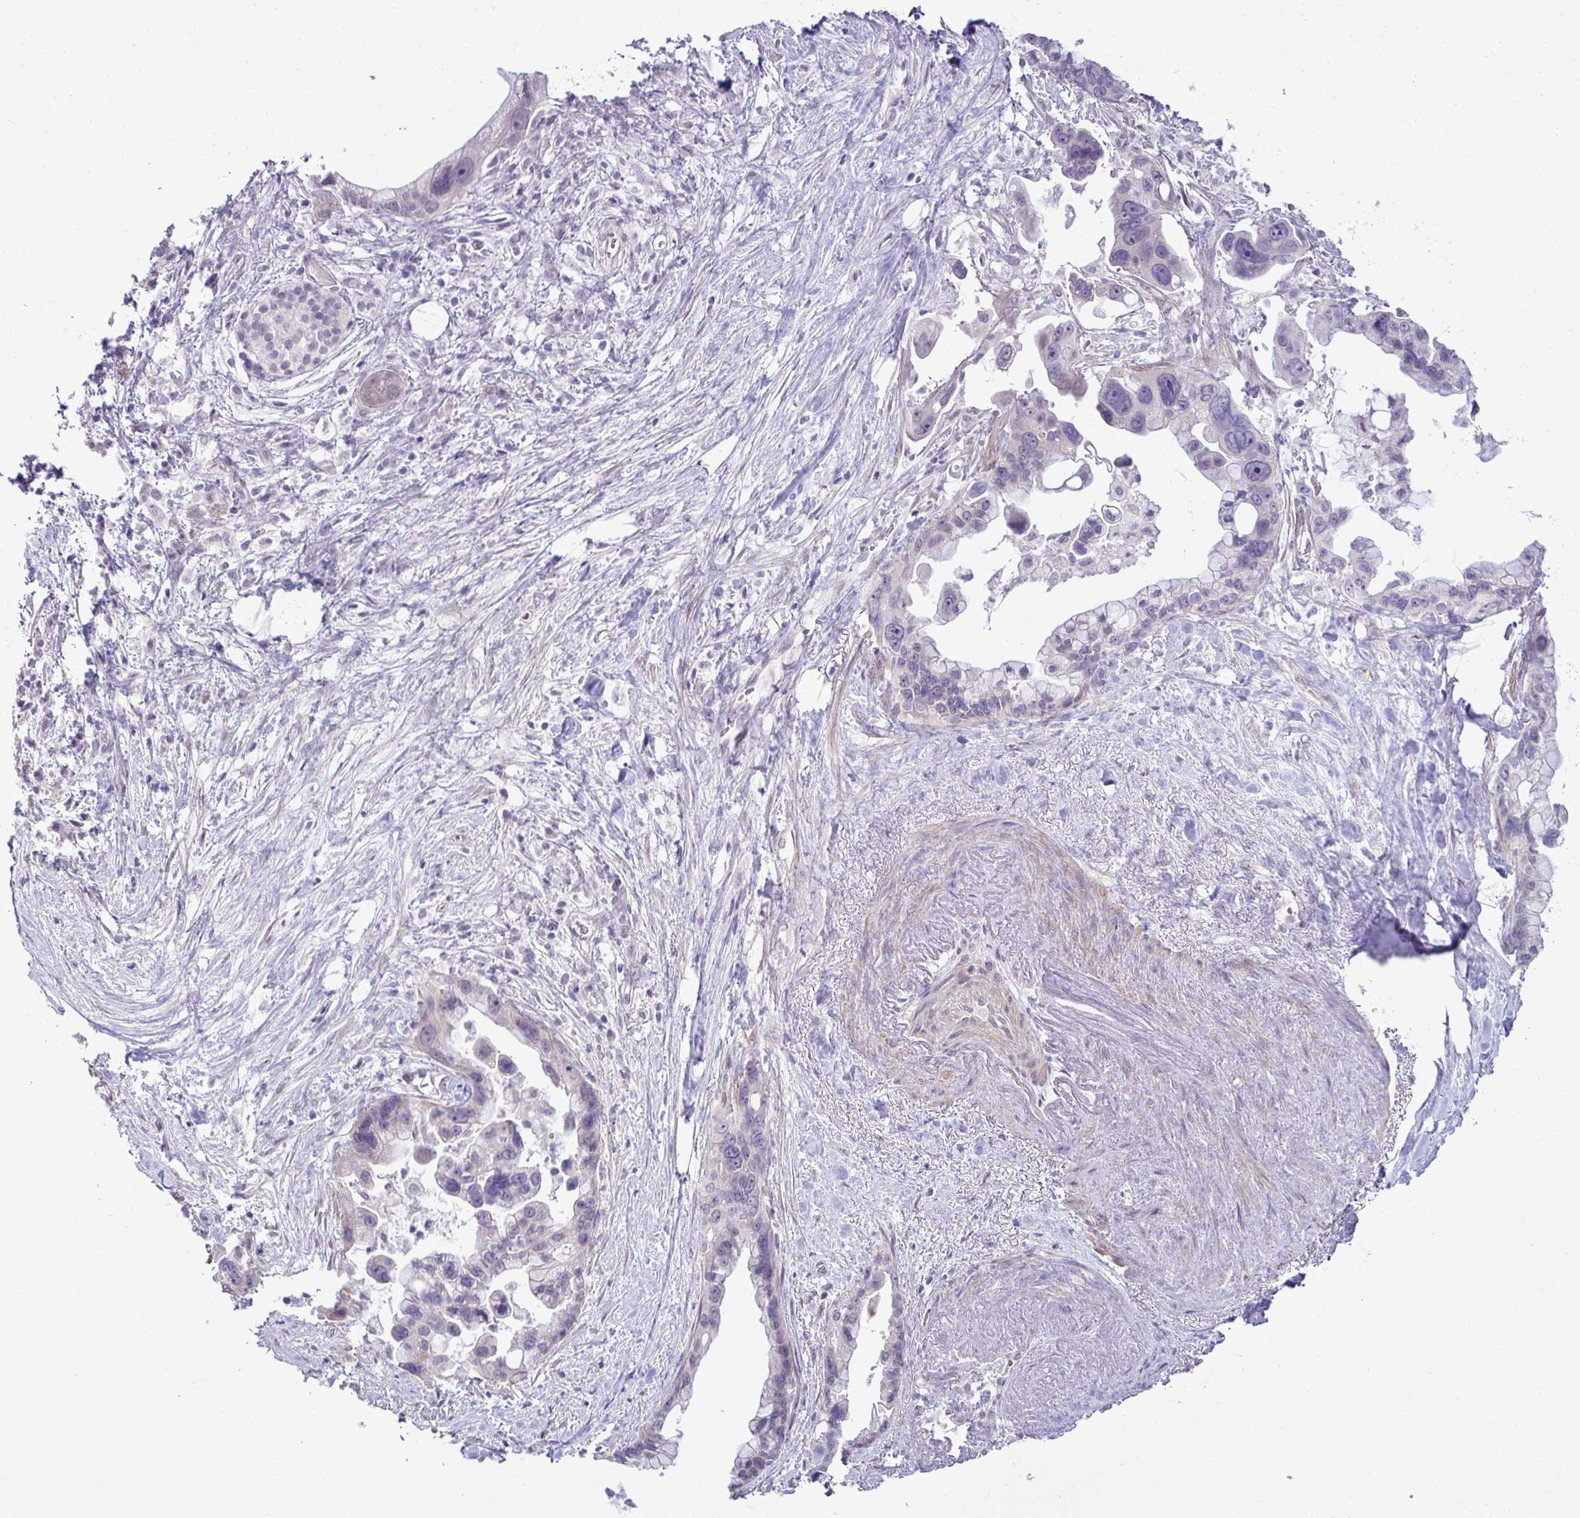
{"staining": {"intensity": "negative", "quantity": "none", "location": "none"}, "tissue": "pancreatic cancer", "cell_type": "Tumor cells", "image_type": "cancer", "snomed": [{"axis": "morphology", "description": "Adenocarcinoma, NOS"}, {"axis": "topography", "description": "Pancreas"}], "caption": "Tumor cells are negative for brown protein staining in pancreatic cancer. (DAB immunohistochemistry visualized using brightfield microscopy, high magnification).", "gene": "SLC30A3", "patient": {"sex": "female", "age": 83}}